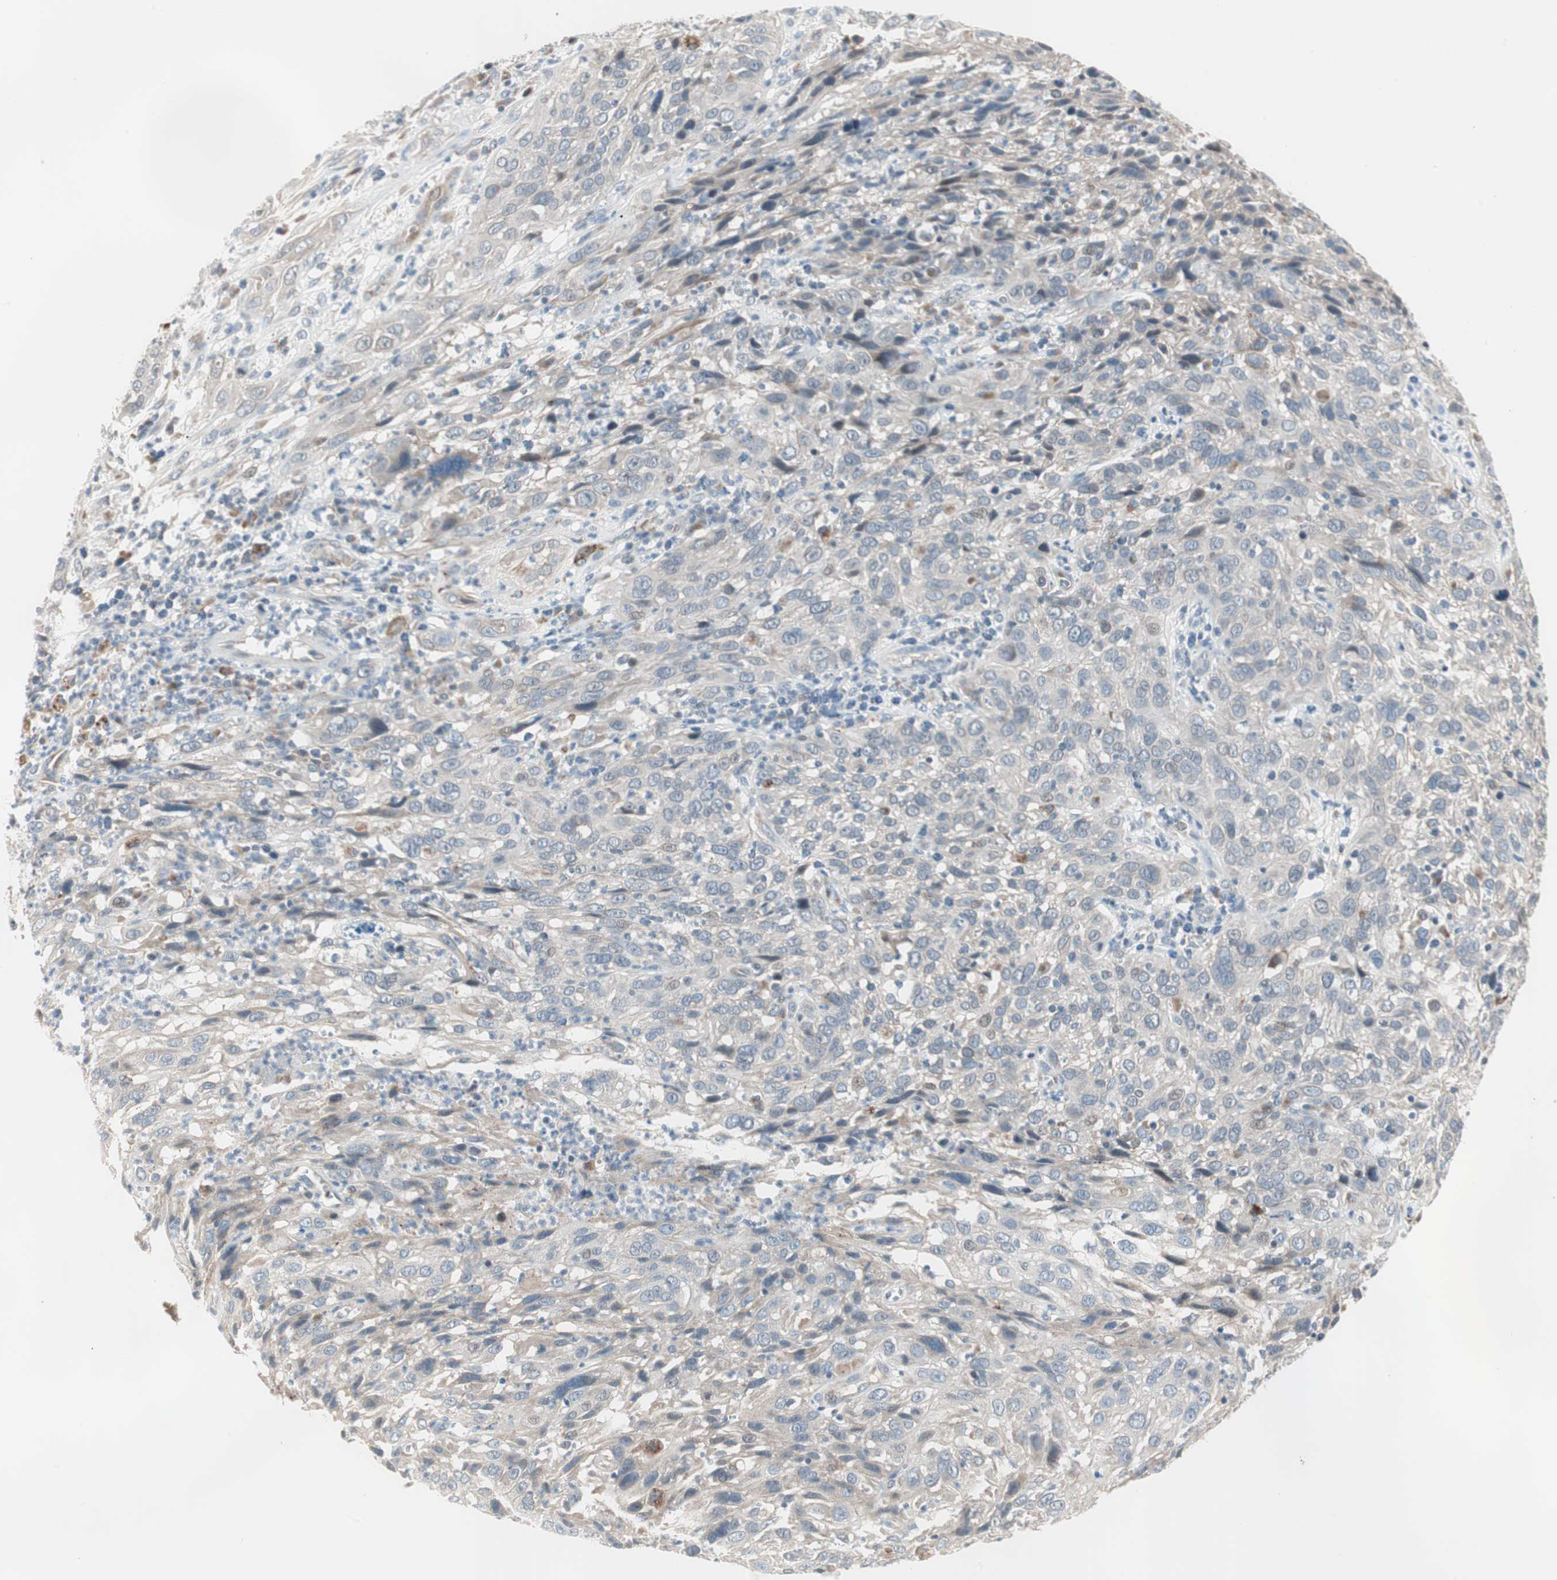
{"staining": {"intensity": "negative", "quantity": "none", "location": "none"}, "tissue": "cervical cancer", "cell_type": "Tumor cells", "image_type": "cancer", "snomed": [{"axis": "morphology", "description": "Squamous cell carcinoma, NOS"}, {"axis": "topography", "description": "Cervix"}], "caption": "Tumor cells show no significant protein staining in cervical squamous cell carcinoma.", "gene": "FGFR4", "patient": {"sex": "female", "age": 32}}